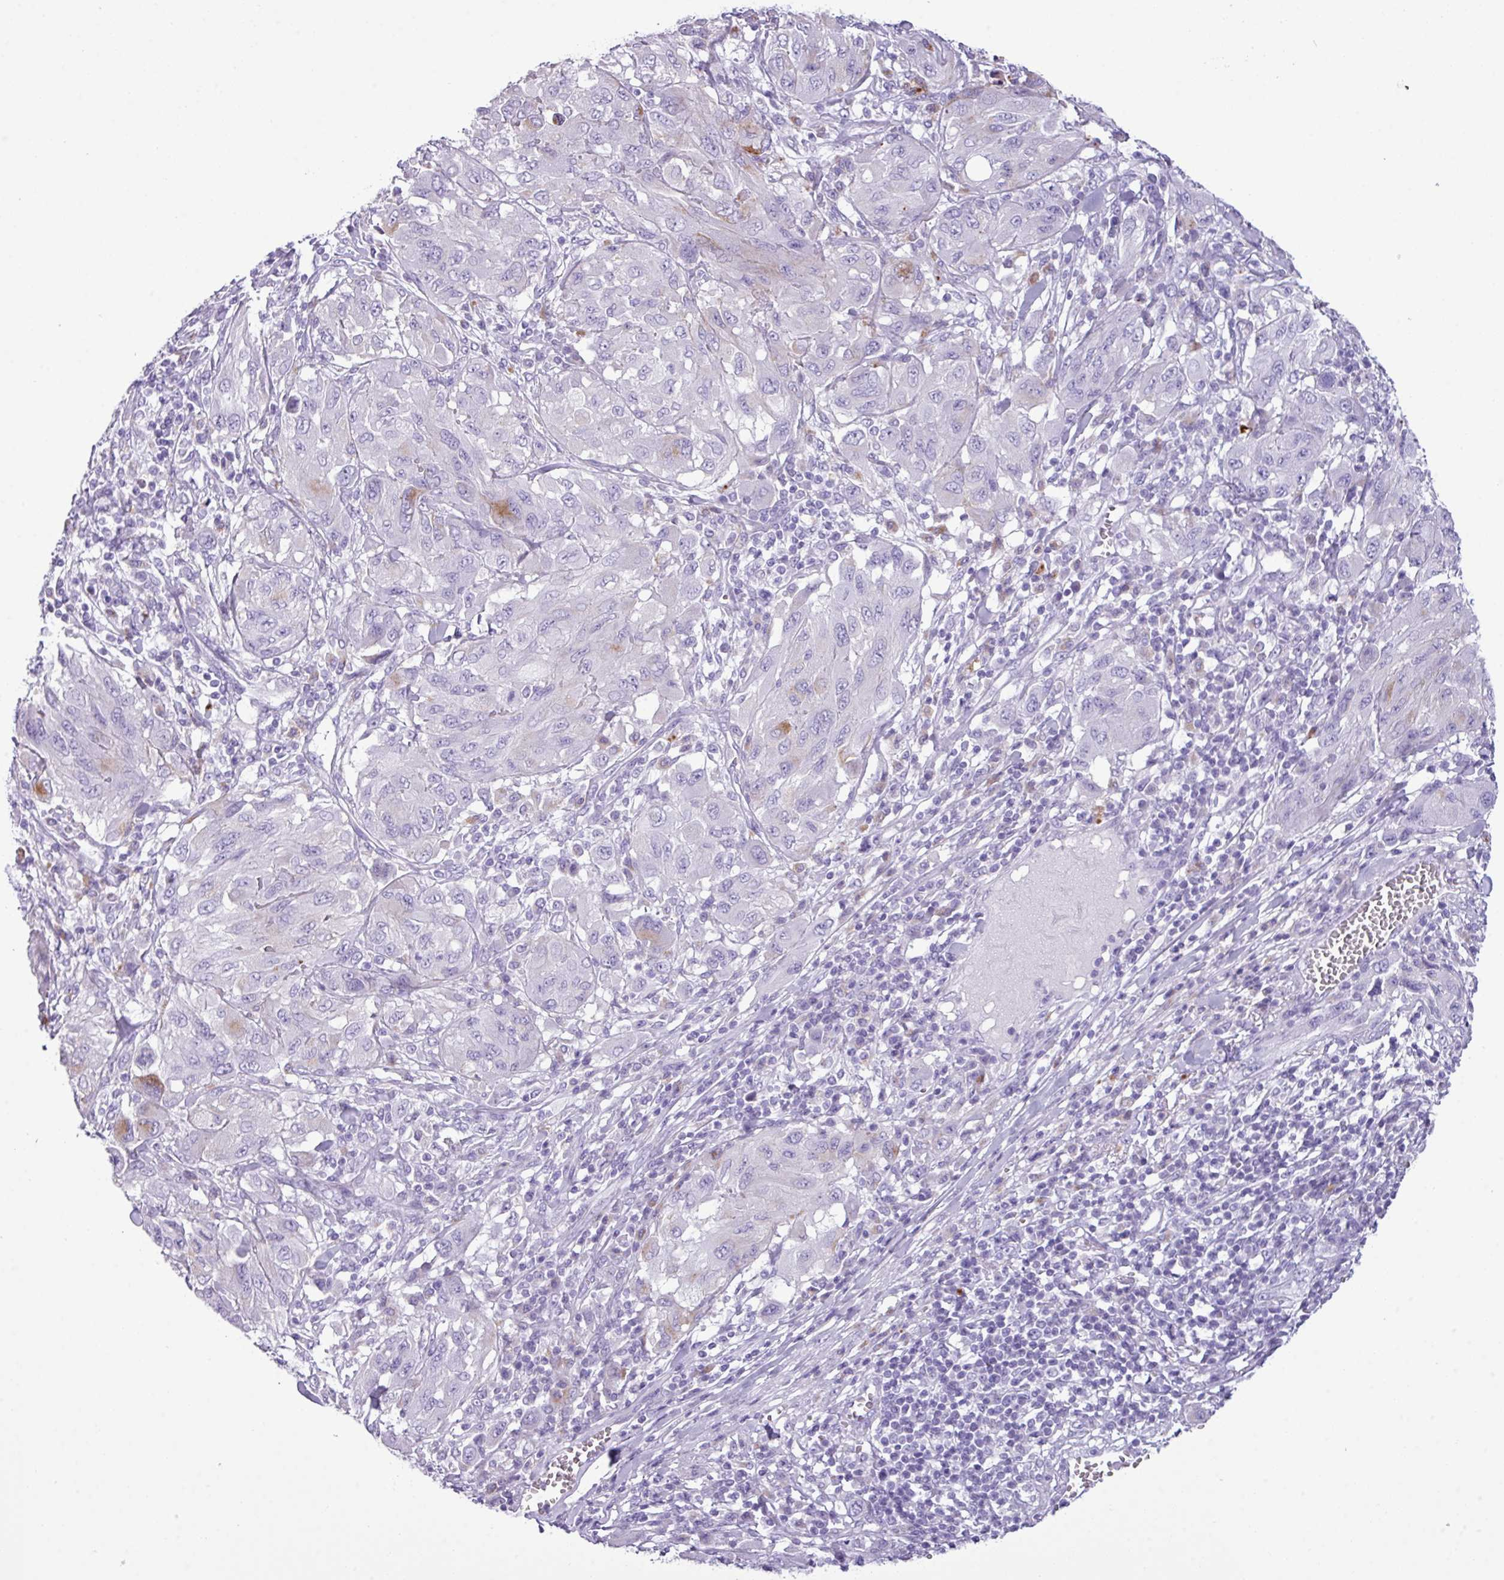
{"staining": {"intensity": "moderate", "quantity": "<25%", "location": "cytoplasmic/membranous"}, "tissue": "melanoma", "cell_type": "Tumor cells", "image_type": "cancer", "snomed": [{"axis": "morphology", "description": "Malignant melanoma, NOS"}, {"axis": "topography", "description": "Skin"}], "caption": "Melanoma stained with a brown dye reveals moderate cytoplasmic/membranous positive positivity in approximately <25% of tumor cells.", "gene": "AGO3", "patient": {"sex": "female", "age": 91}}